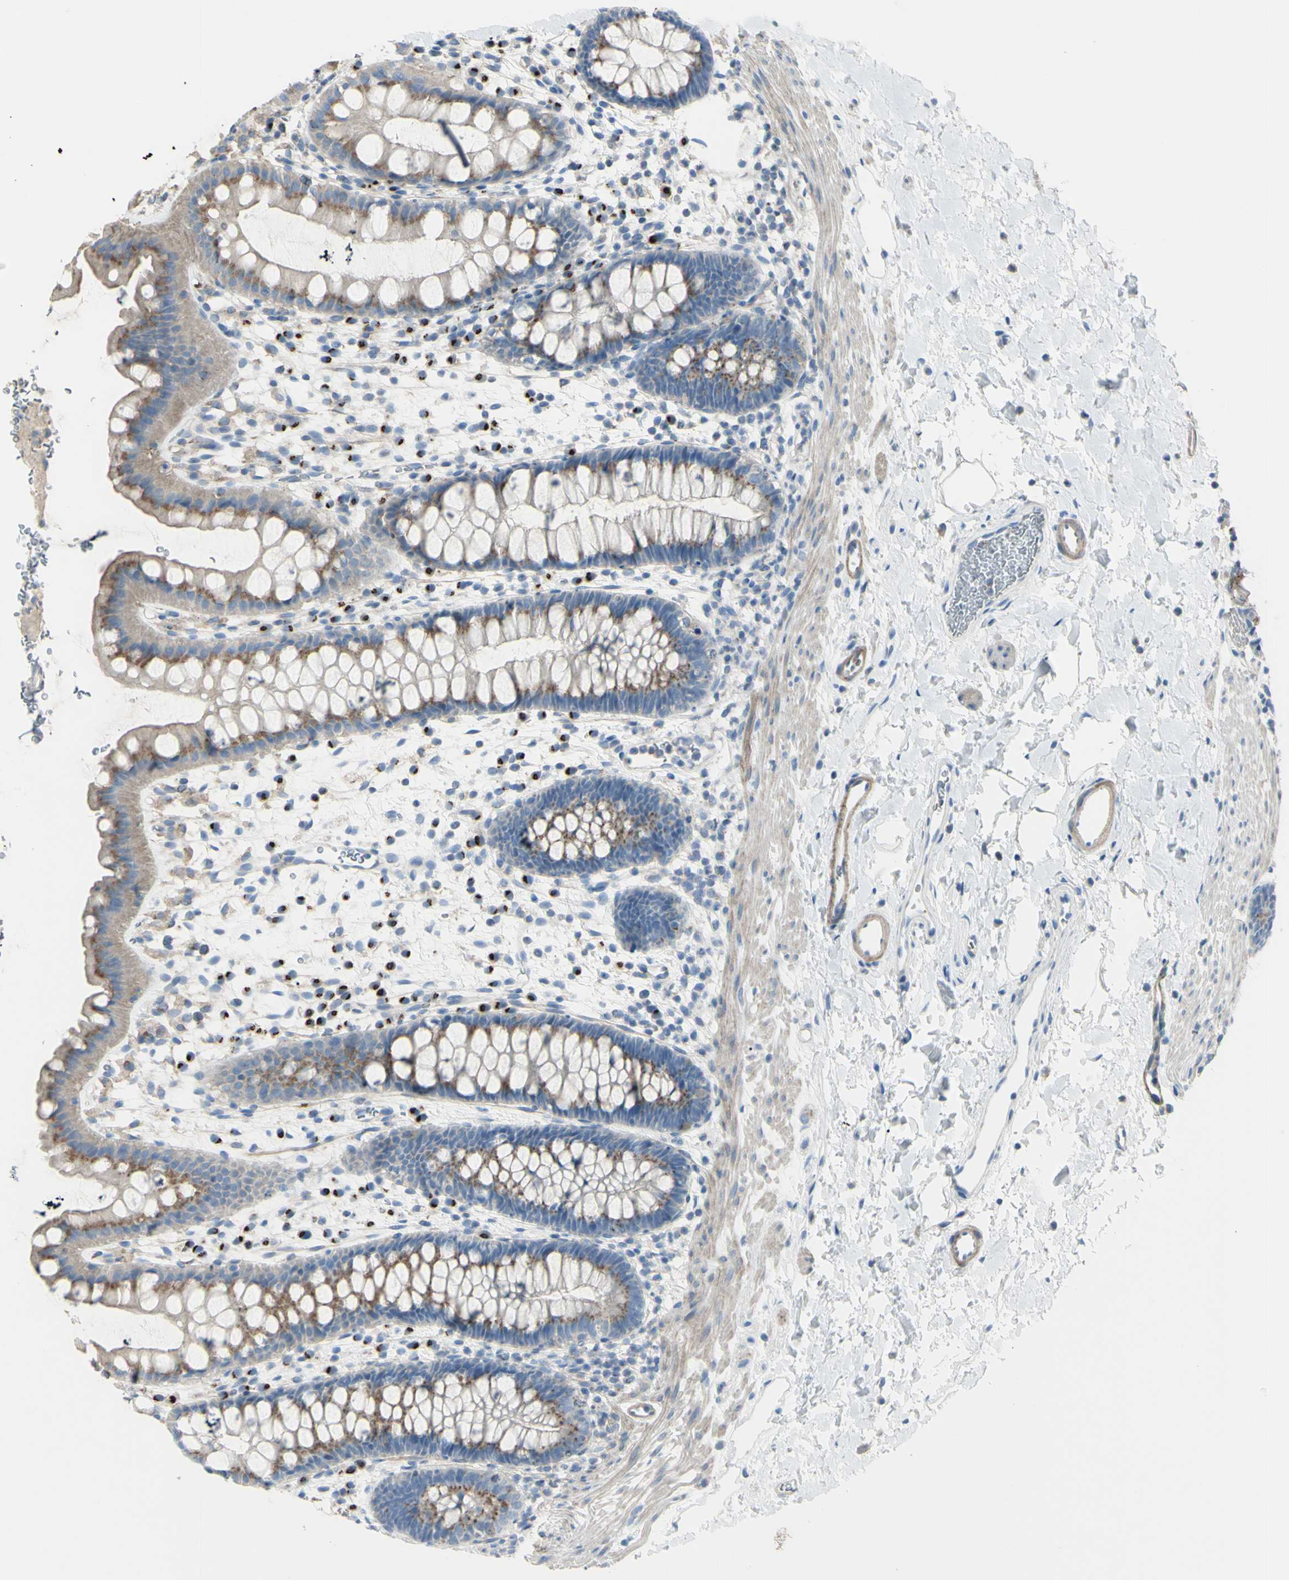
{"staining": {"intensity": "moderate", "quantity": ">75%", "location": "cytoplasmic/membranous"}, "tissue": "rectum", "cell_type": "Glandular cells", "image_type": "normal", "snomed": [{"axis": "morphology", "description": "Normal tissue, NOS"}, {"axis": "topography", "description": "Rectum"}], "caption": "IHC photomicrograph of unremarkable human rectum stained for a protein (brown), which shows medium levels of moderate cytoplasmic/membranous positivity in approximately >75% of glandular cells.", "gene": "B4GALT3", "patient": {"sex": "female", "age": 24}}